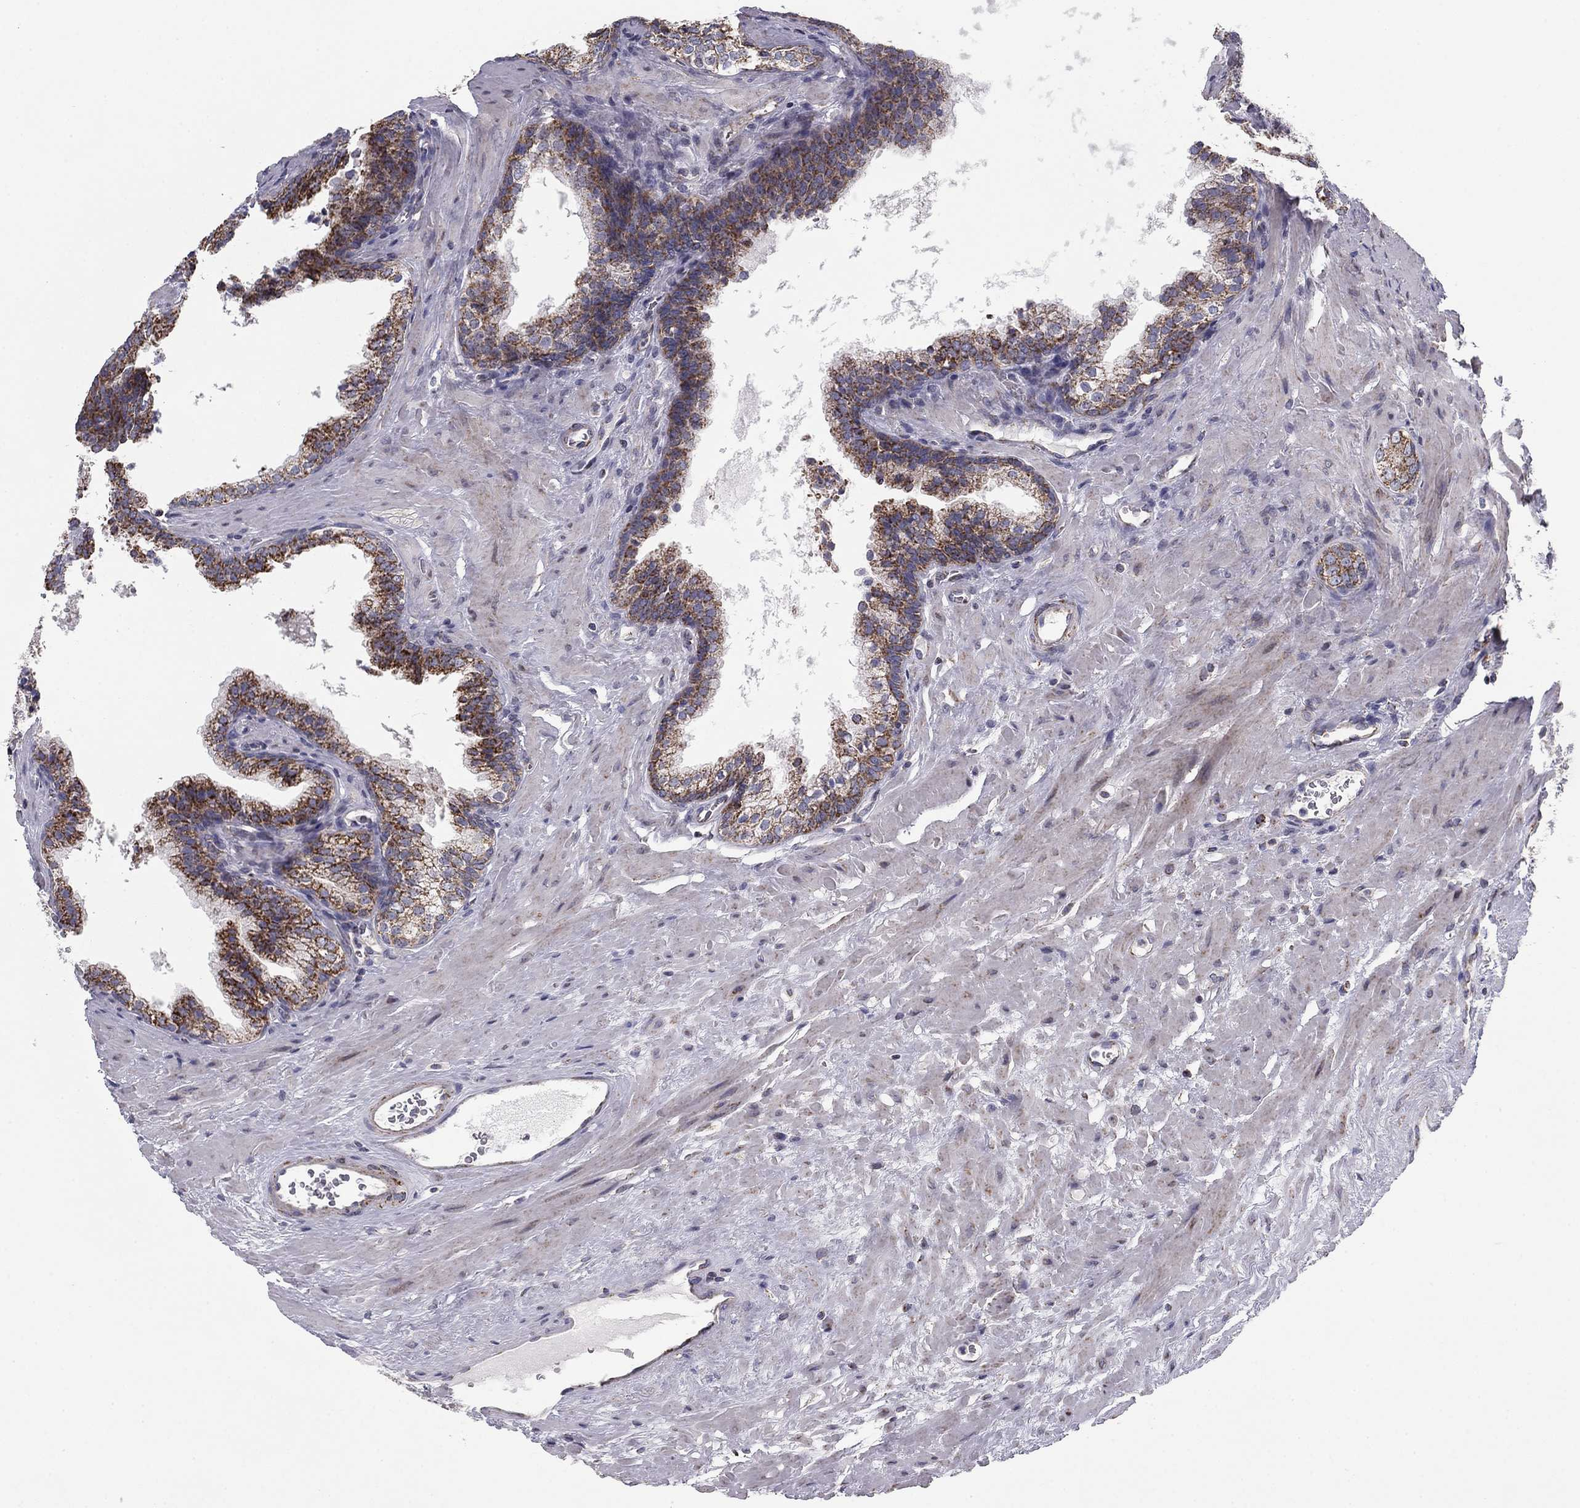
{"staining": {"intensity": "strong", "quantity": "25%-75%", "location": "cytoplasmic/membranous"}, "tissue": "prostate cancer", "cell_type": "Tumor cells", "image_type": "cancer", "snomed": [{"axis": "morphology", "description": "Adenocarcinoma, NOS"}, {"axis": "topography", "description": "Prostate"}], "caption": "Approximately 25%-75% of tumor cells in prostate adenocarcinoma show strong cytoplasmic/membranous protein expression as visualized by brown immunohistochemical staining.", "gene": "NDUFV1", "patient": {"sex": "male", "age": 66}}